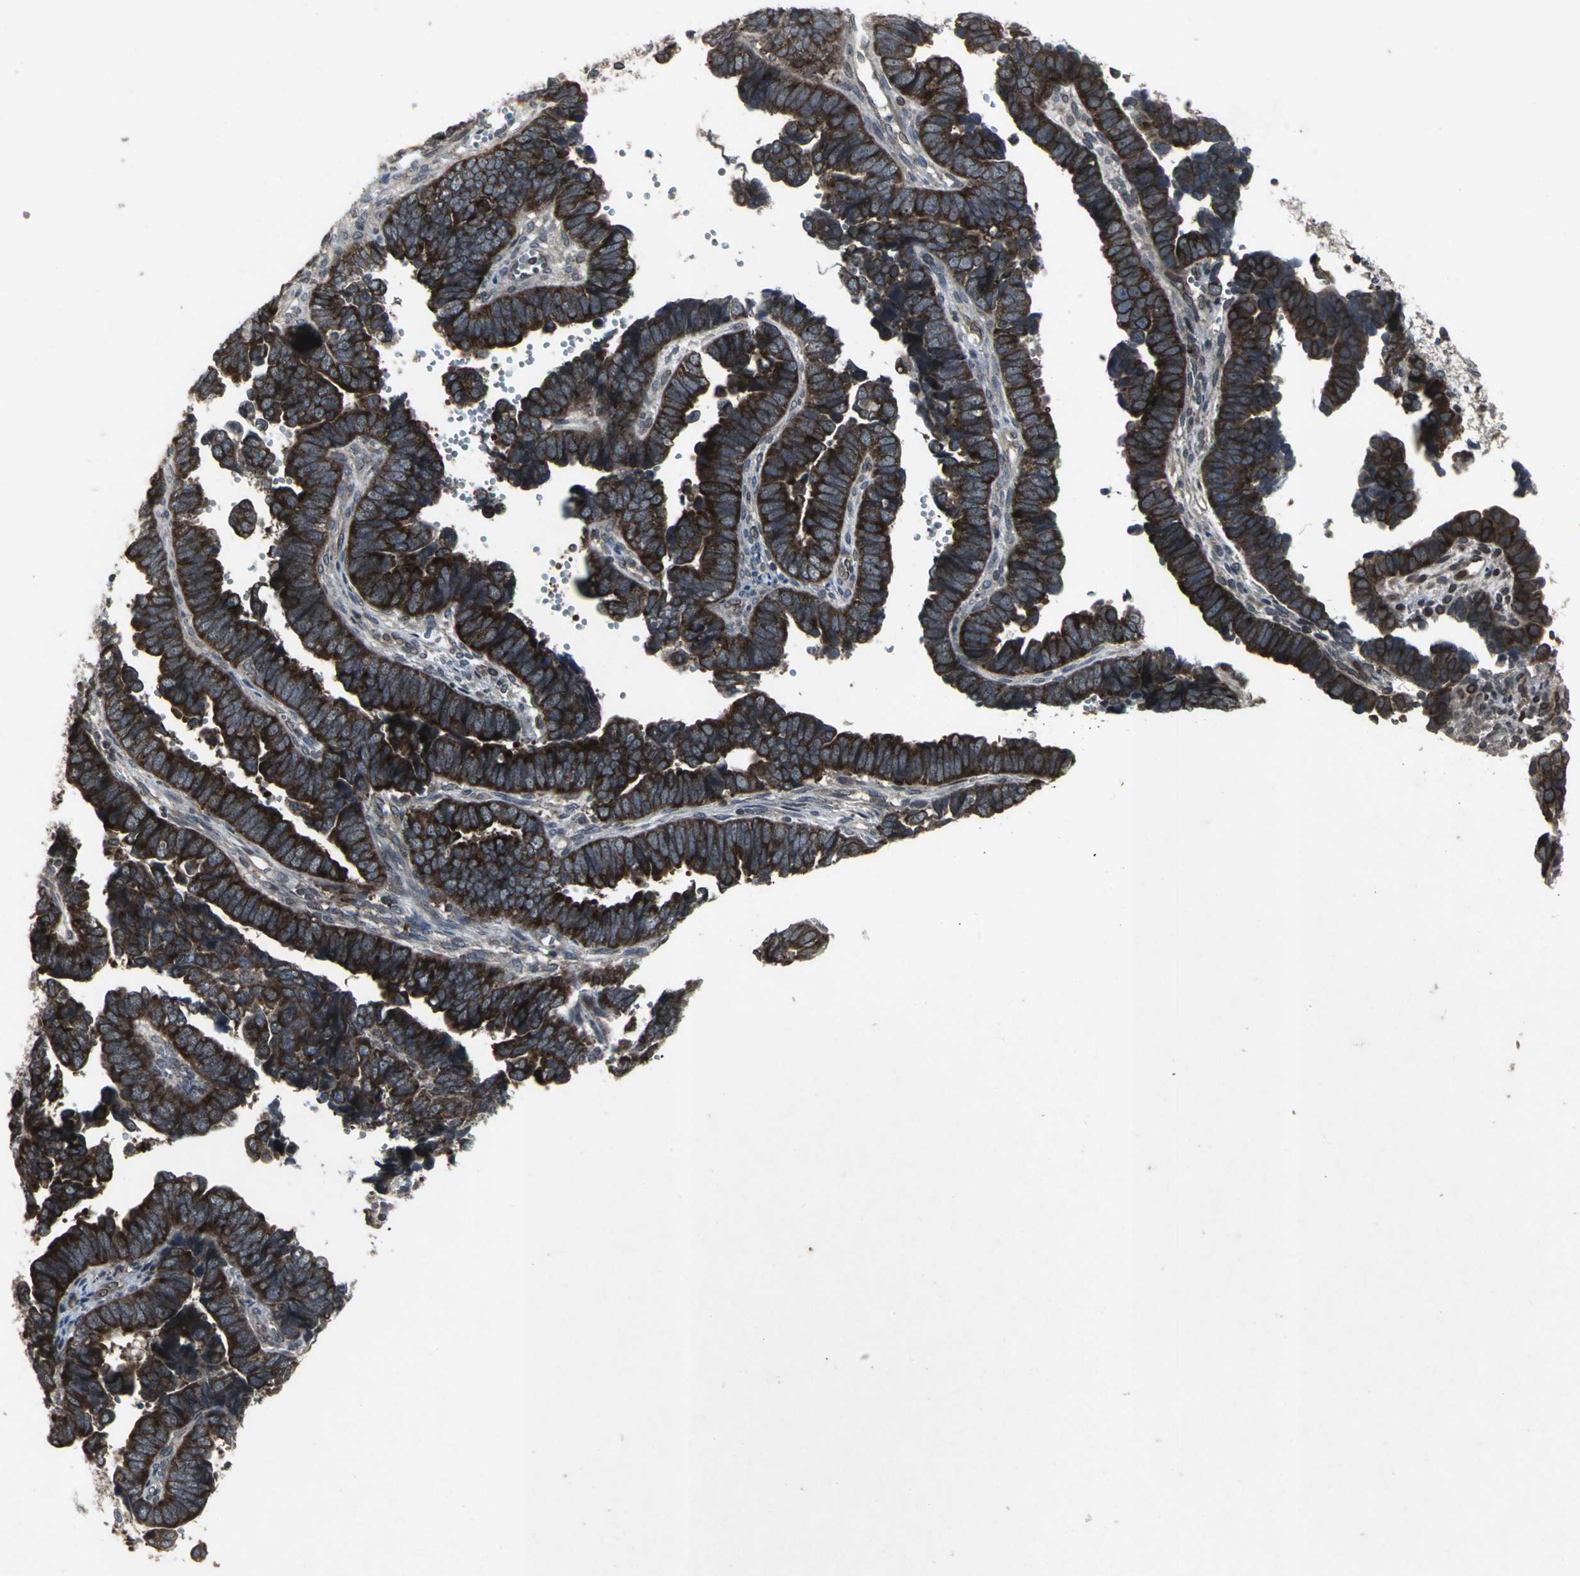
{"staining": {"intensity": "strong", "quantity": ">75%", "location": "cytoplasmic/membranous"}, "tissue": "endometrial cancer", "cell_type": "Tumor cells", "image_type": "cancer", "snomed": [{"axis": "morphology", "description": "Adenocarcinoma, NOS"}, {"axis": "topography", "description": "Endometrium"}], "caption": "Tumor cells demonstrate high levels of strong cytoplasmic/membranous expression in about >75% of cells in human endometrial cancer (adenocarcinoma).", "gene": "SH2B3", "patient": {"sex": "female", "age": 75}}